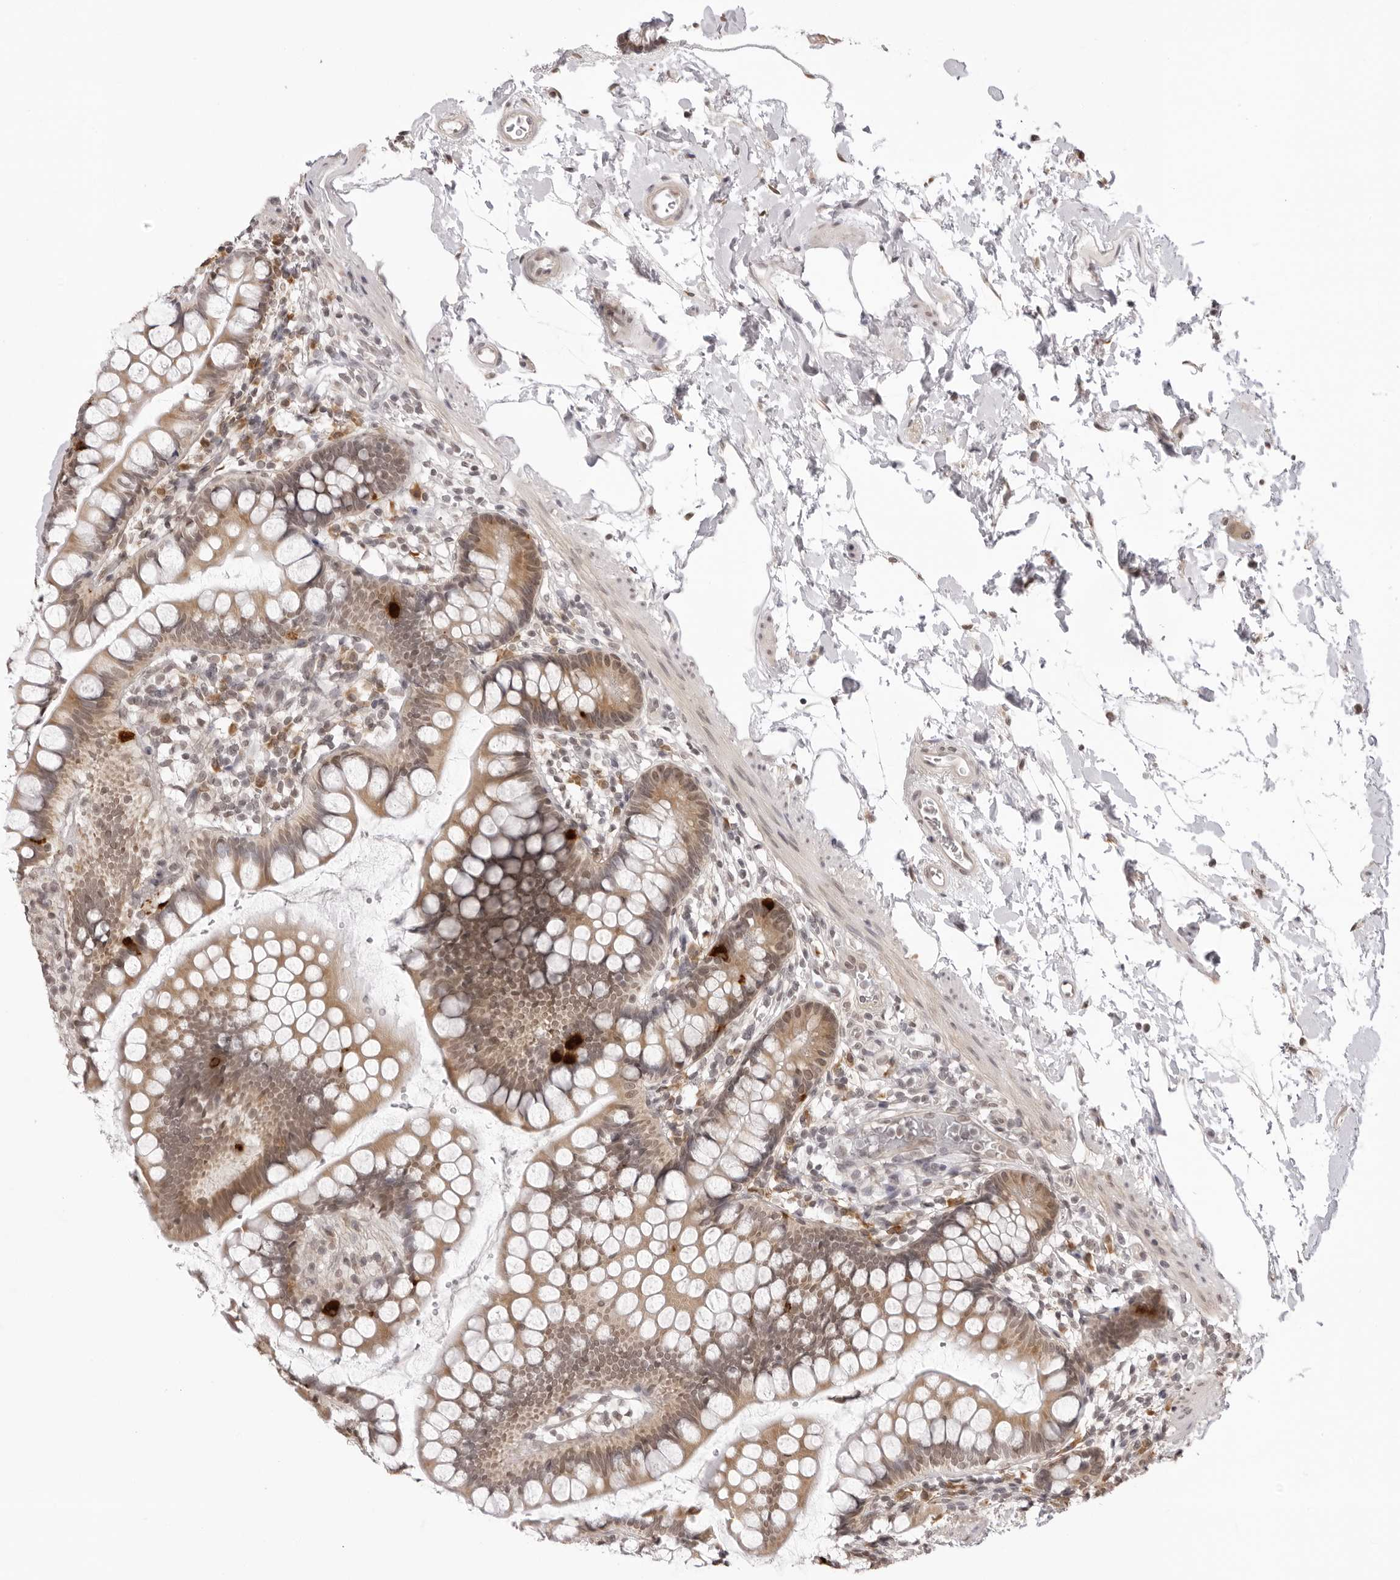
{"staining": {"intensity": "weak", "quantity": ">75%", "location": "cytoplasmic/membranous"}, "tissue": "small intestine", "cell_type": "Glandular cells", "image_type": "normal", "snomed": [{"axis": "morphology", "description": "Normal tissue, NOS"}, {"axis": "topography", "description": "Small intestine"}], "caption": "Glandular cells demonstrate weak cytoplasmic/membranous expression in approximately >75% of cells in benign small intestine. Immunohistochemistry stains the protein of interest in brown and the nuclei are stained blue.", "gene": "ZC3H11A", "patient": {"sex": "female", "age": 84}}